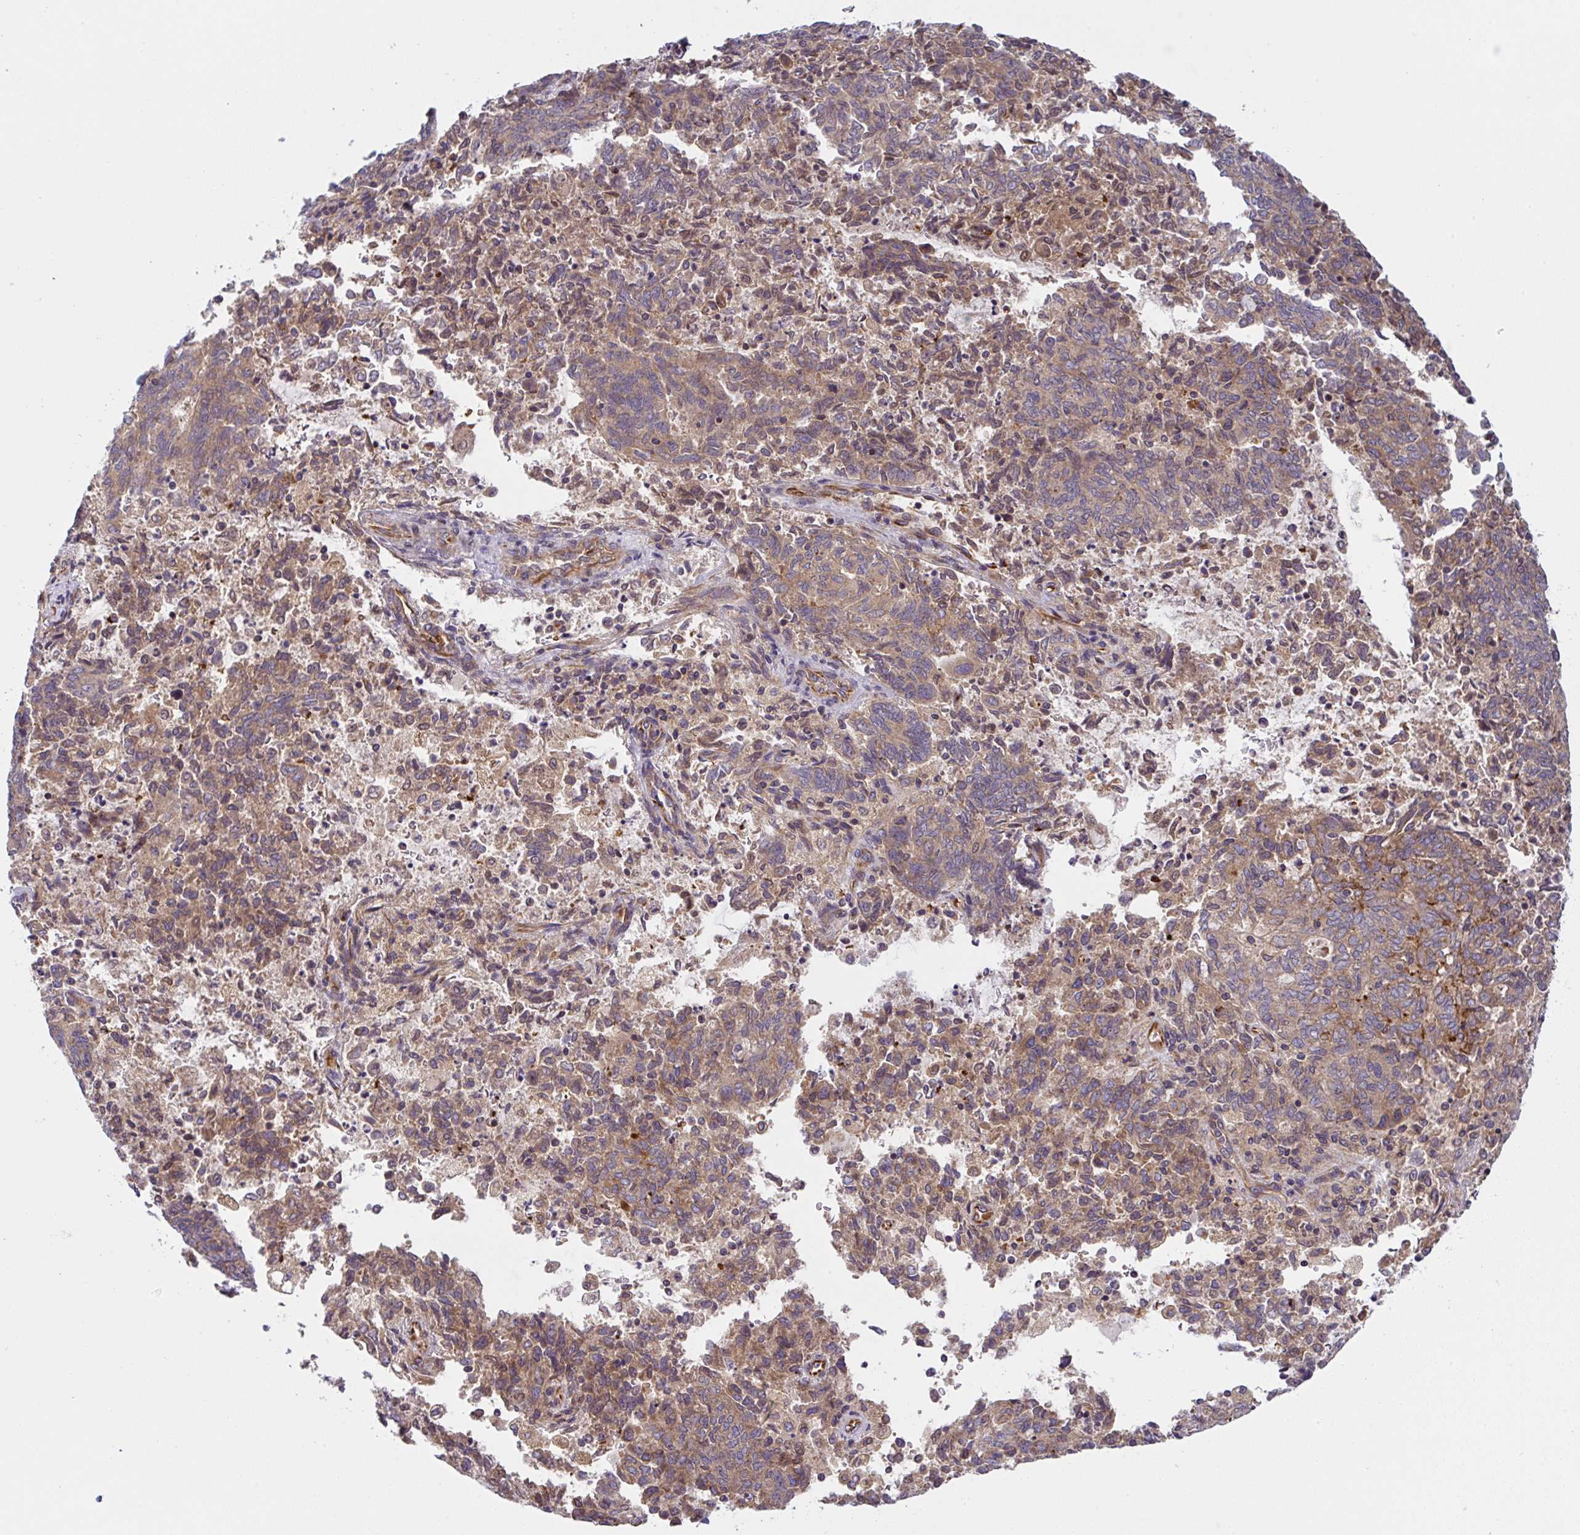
{"staining": {"intensity": "moderate", "quantity": "25%-75%", "location": "cytoplasmic/membranous"}, "tissue": "endometrial cancer", "cell_type": "Tumor cells", "image_type": "cancer", "snomed": [{"axis": "morphology", "description": "Adenocarcinoma, NOS"}, {"axis": "topography", "description": "Endometrium"}], "caption": "Adenocarcinoma (endometrial) was stained to show a protein in brown. There is medium levels of moderate cytoplasmic/membranous staining in approximately 25%-75% of tumor cells.", "gene": "APOBEC3D", "patient": {"sex": "female", "age": 80}}